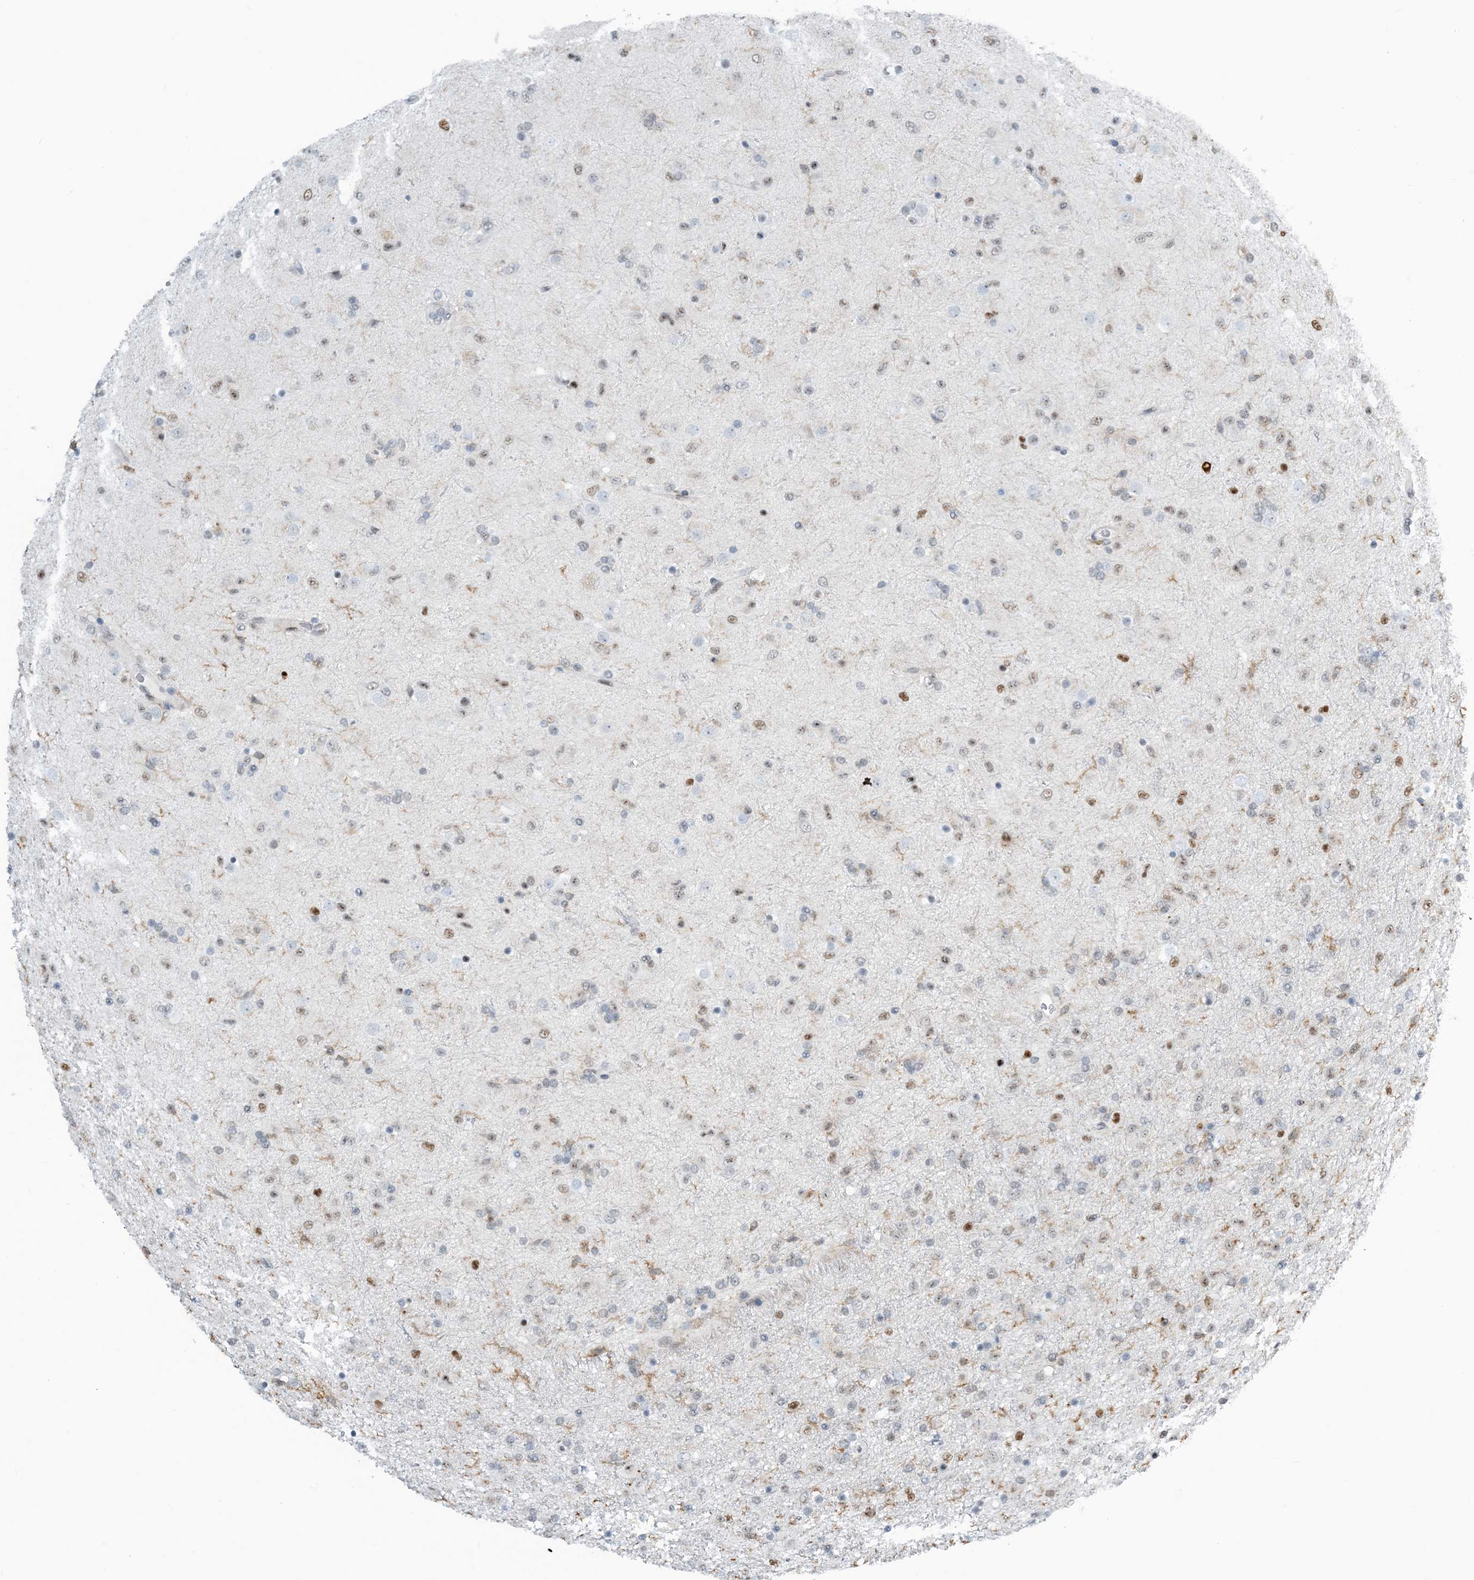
{"staining": {"intensity": "negative", "quantity": "none", "location": "none"}, "tissue": "glioma", "cell_type": "Tumor cells", "image_type": "cancer", "snomed": [{"axis": "morphology", "description": "Glioma, malignant, Low grade"}, {"axis": "topography", "description": "Brain"}], "caption": "Tumor cells are negative for brown protein staining in glioma.", "gene": "HEMK1", "patient": {"sex": "male", "age": 65}}